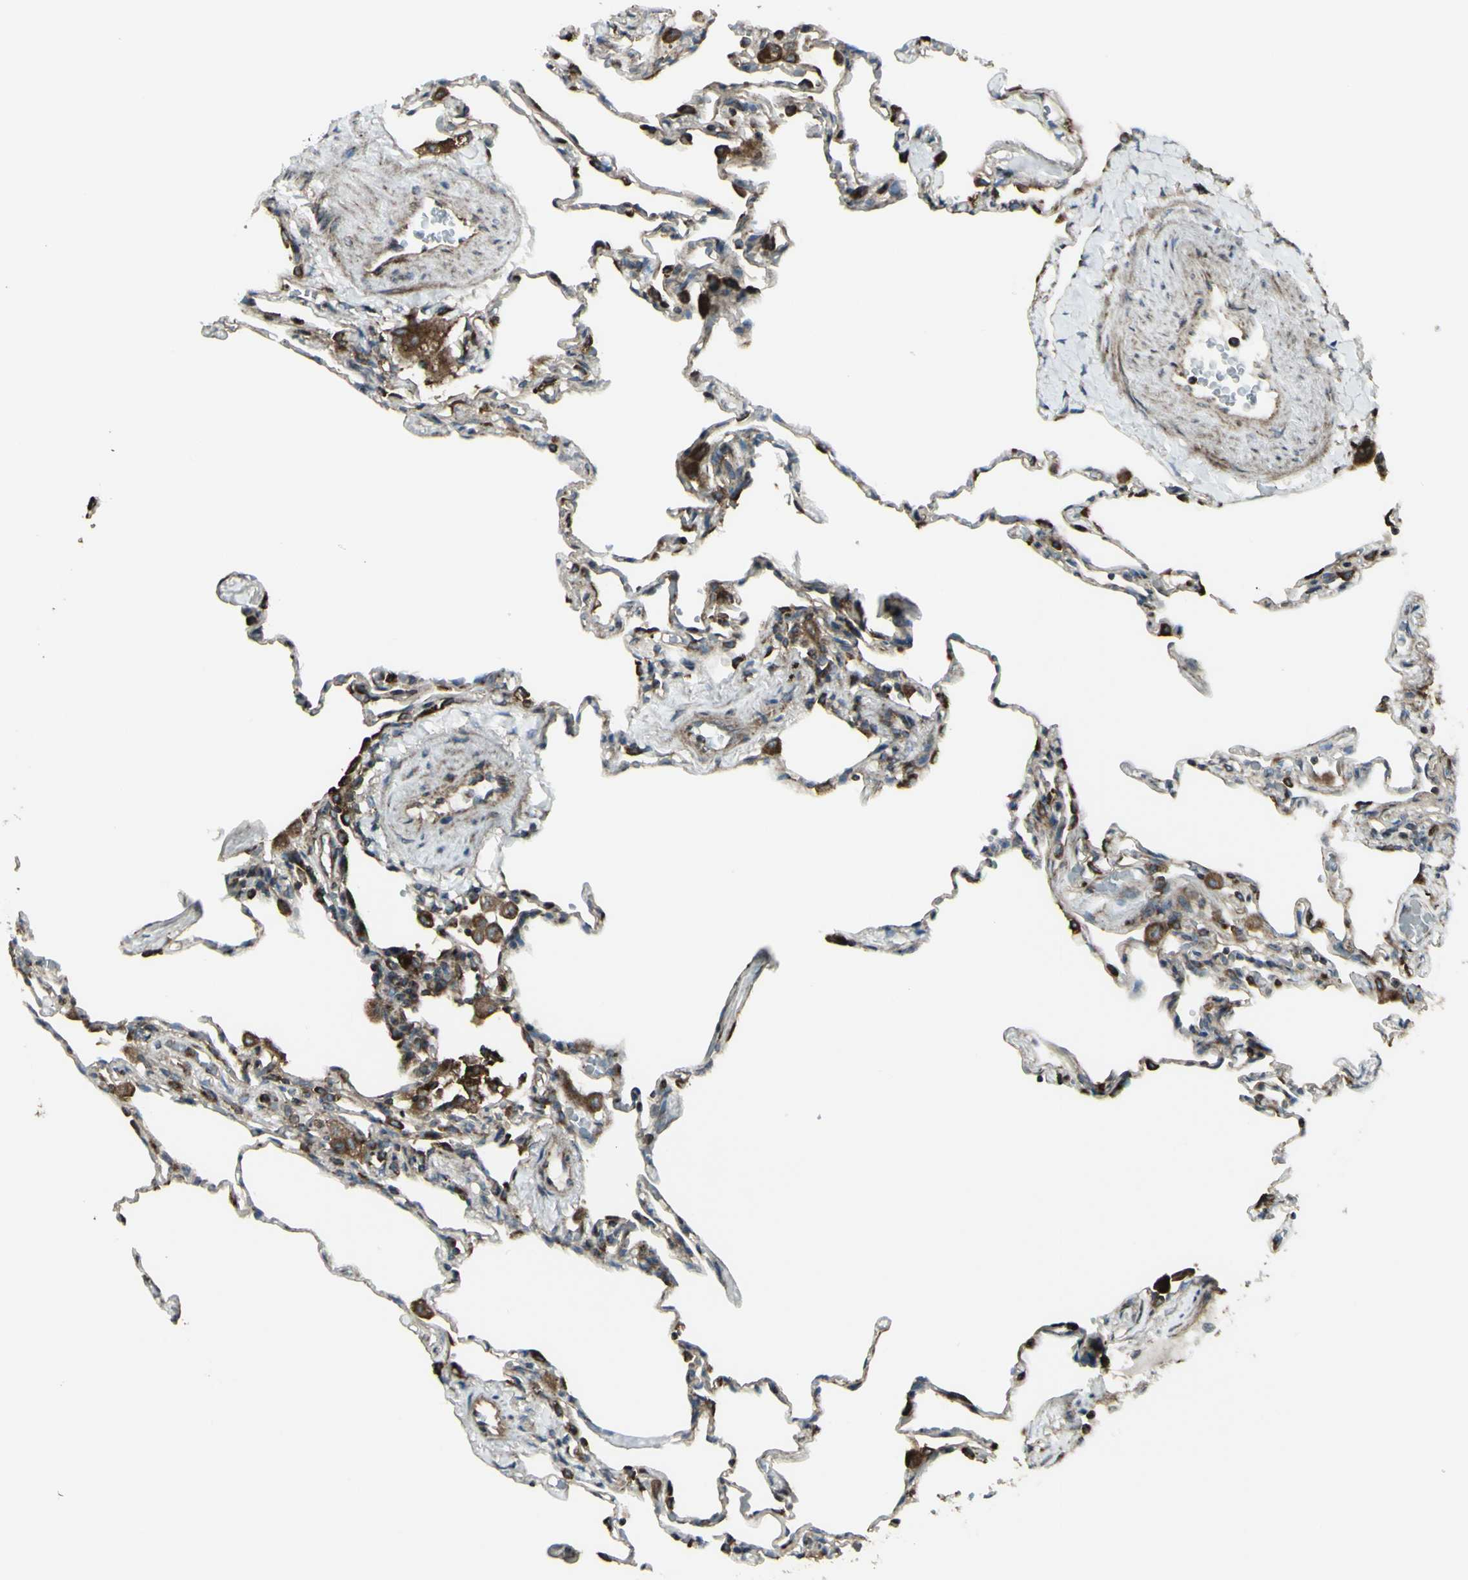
{"staining": {"intensity": "moderate", "quantity": "25%-75%", "location": "cytoplasmic/membranous"}, "tissue": "lung", "cell_type": "Alveolar cells", "image_type": "normal", "snomed": [{"axis": "morphology", "description": "Normal tissue, NOS"}, {"axis": "topography", "description": "Lung"}], "caption": "Immunohistochemistry (IHC) of normal human lung shows medium levels of moderate cytoplasmic/membranous expression in about 25%-75% of alveolar cells. (IHC, brightfield microscopy, high magnification).", "gene": "NAPA", "patient": {"sex": "male", "age": 59}}